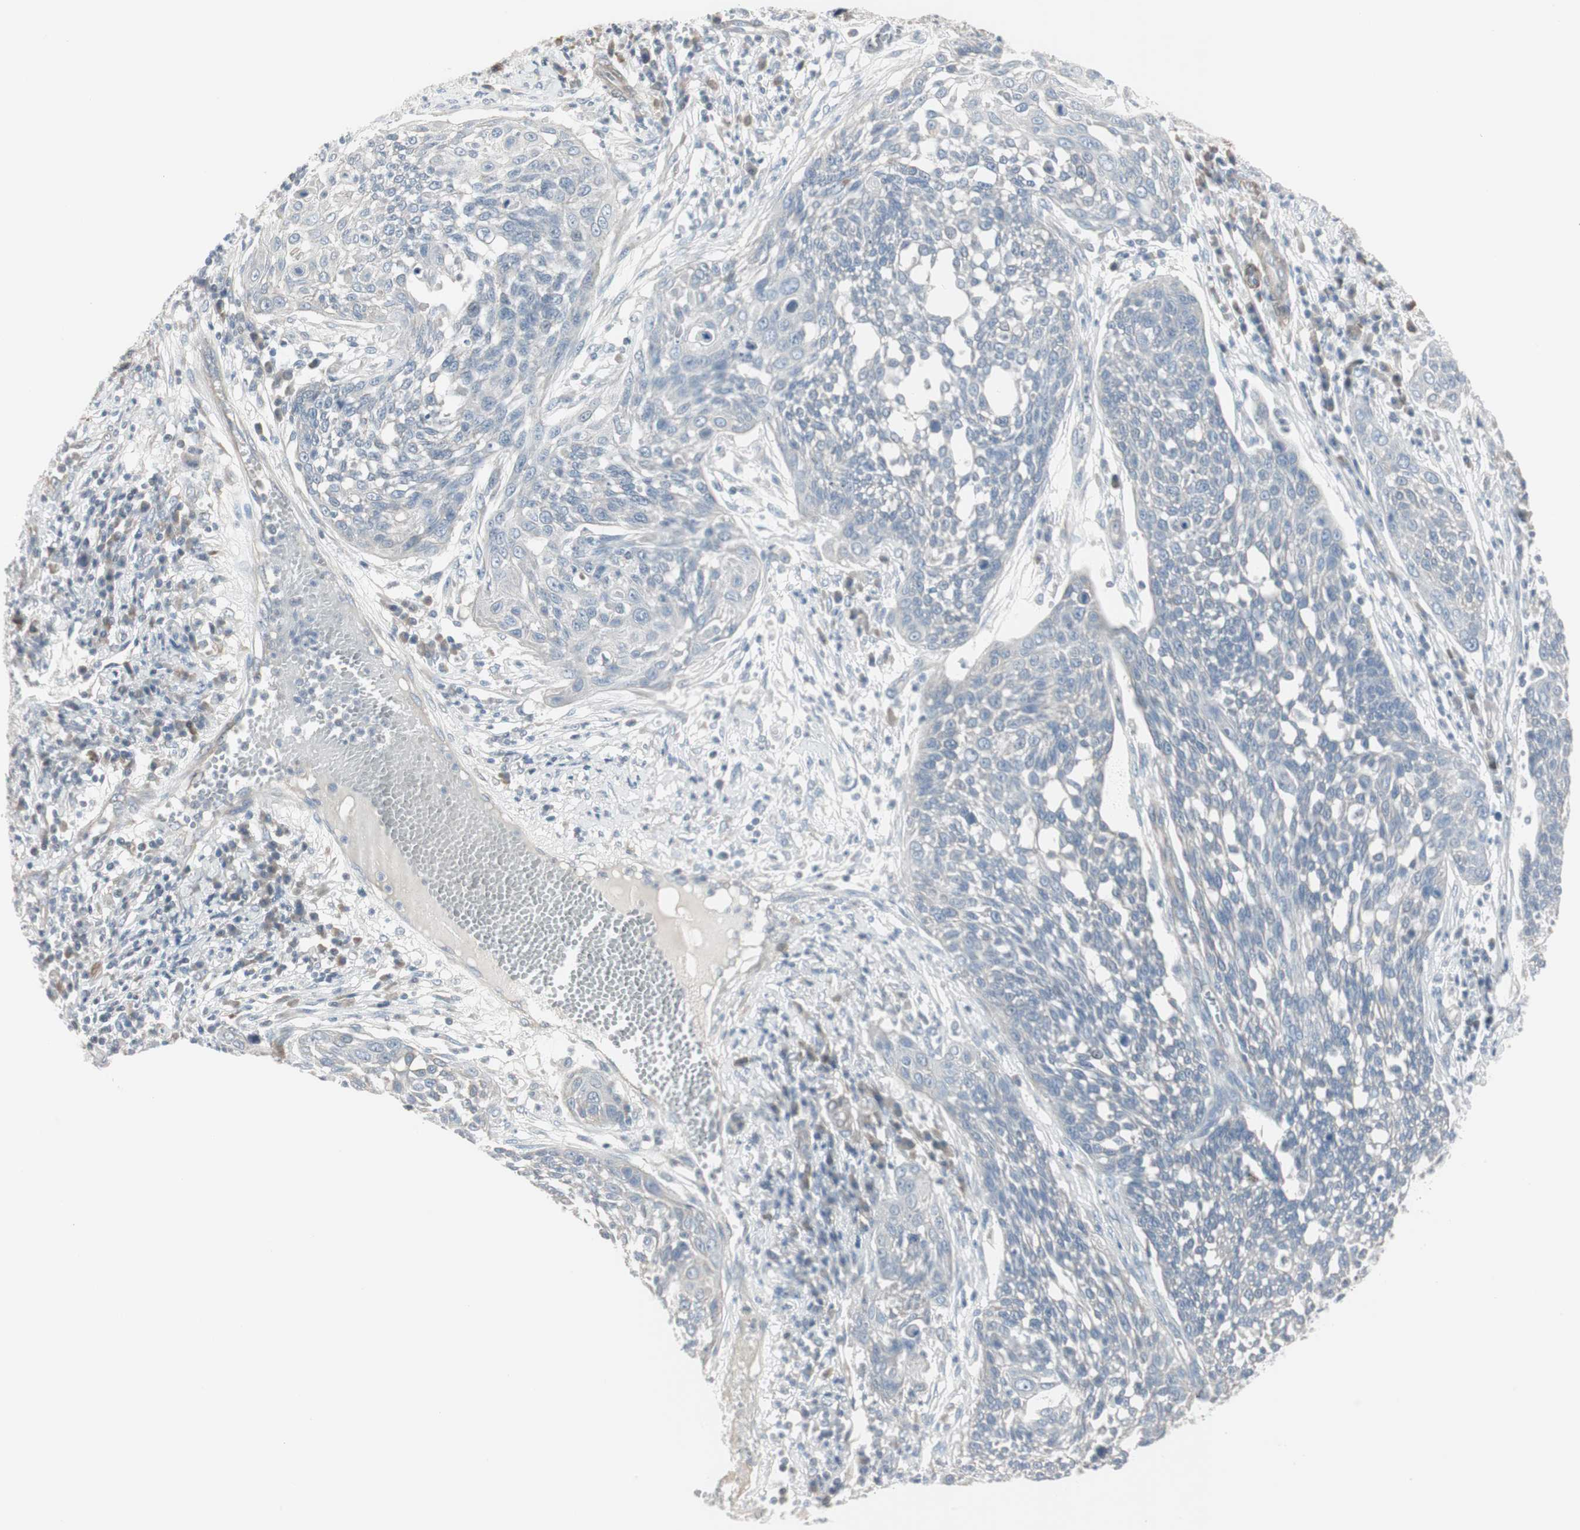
{"staining": {"intensity": "negative", "quantity": "none", "location": "none"}, "tissue": "cervical cancer", "cell_type": "Tumor cells", "image_type": "cancer", "snomed": [{"axis": "morphology", "description": "Squamous cell carcinoma, NOS"}, {"axis": "topography", "description": "Cervix"}], "caption": "Immunohistochemistry (IHC) micrograph of neoplastic tissue: cervical cancer stained with DAB shows no significant protein positivity in tumor cells.", "gene": "DMPK", "patient": {"sex": "female", "age": 34}}